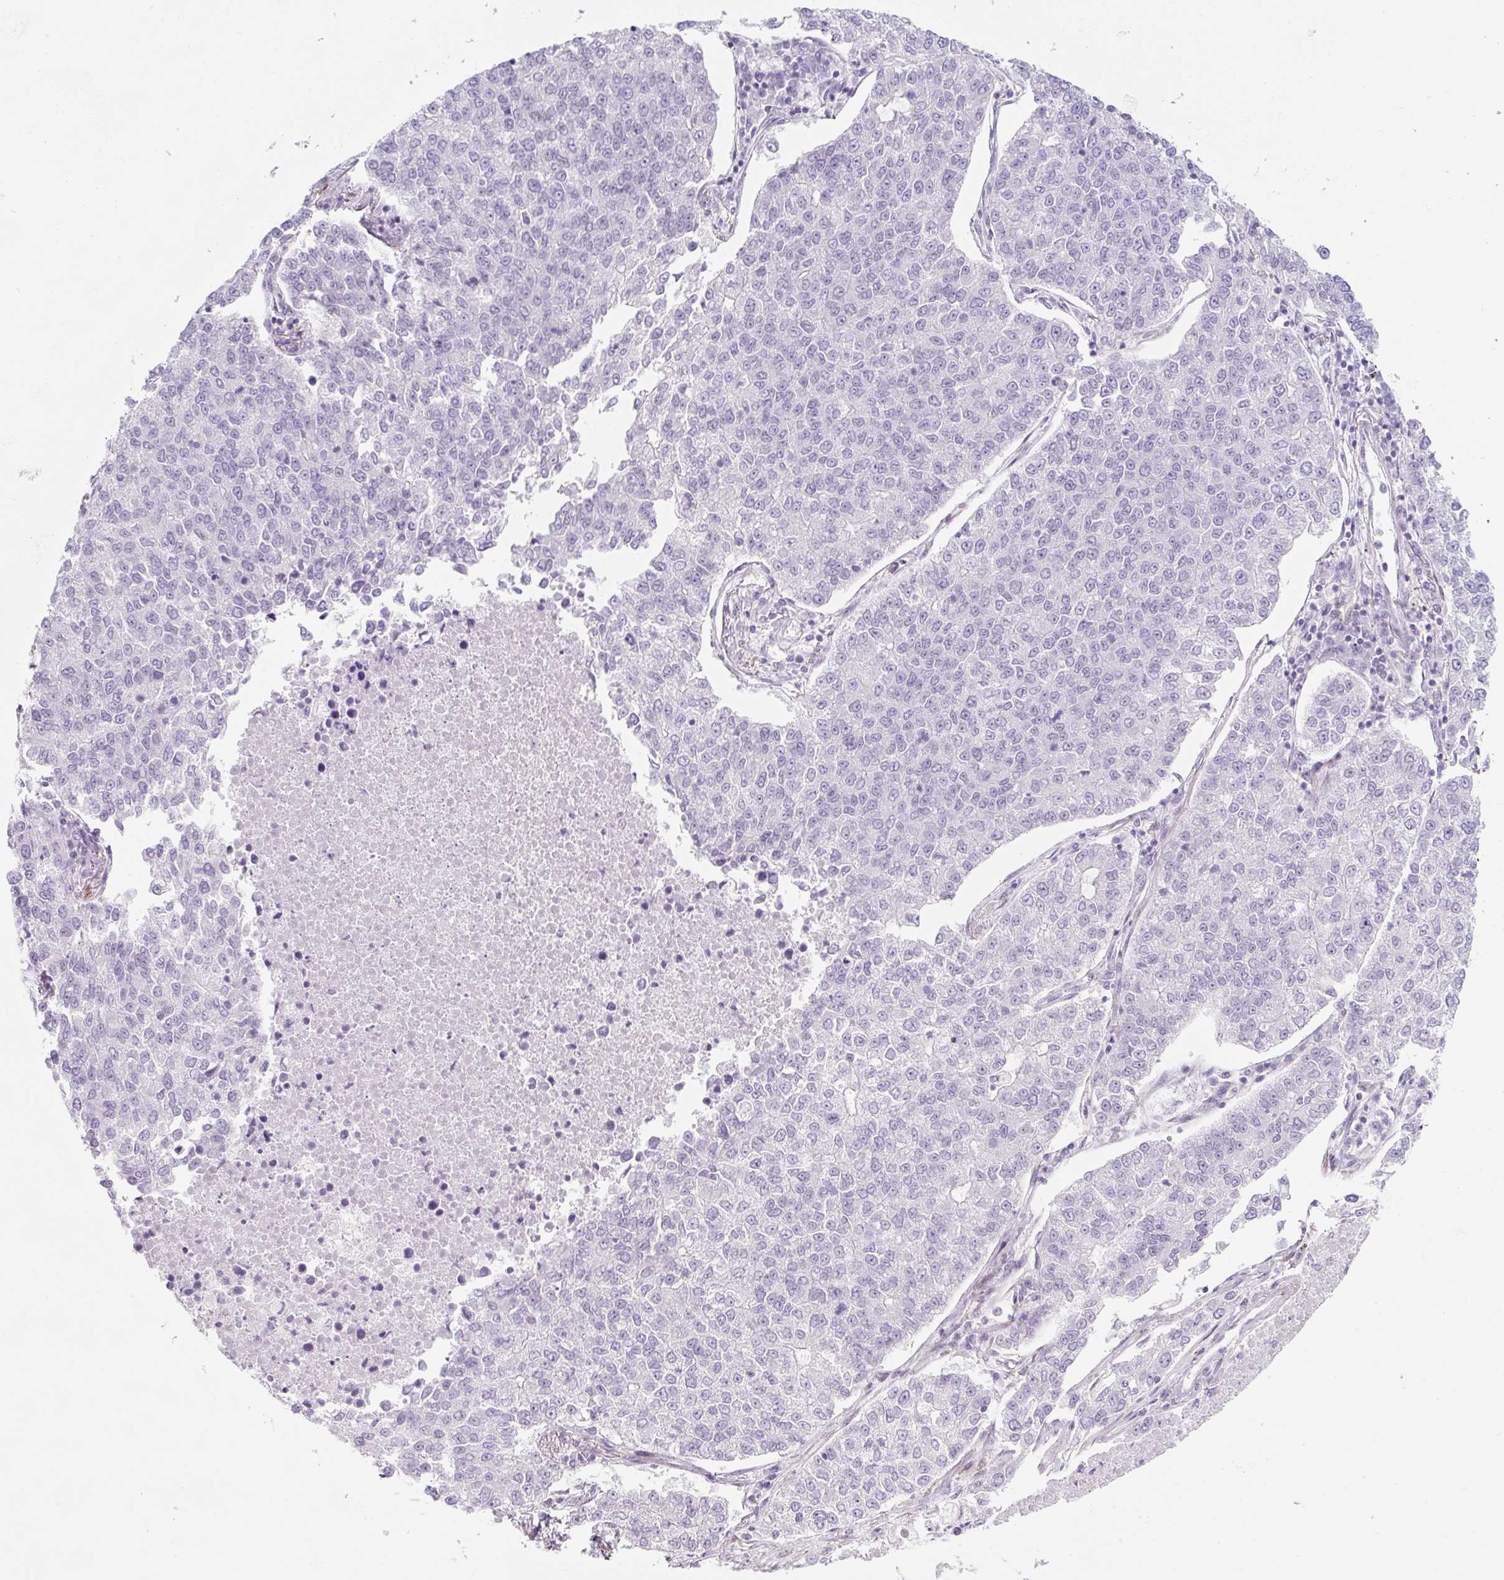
{"staining": {"intensity": "negative", "quantity": "none", "location": "none"}, "tissue": "lung cancer", "cell_type": "Tumor cells", "image_type": "cancer", "snomed": [{"axis": "morphology", "description": "Adenocarcinoma, NOS"}, {"axis": "topography", "description": "Lung"}], "caption": "The image exhibits no staining of tumor cells in lung cancer.", "gene": "CAVIN3", "patient": {"sex": "male", "age": 49}}